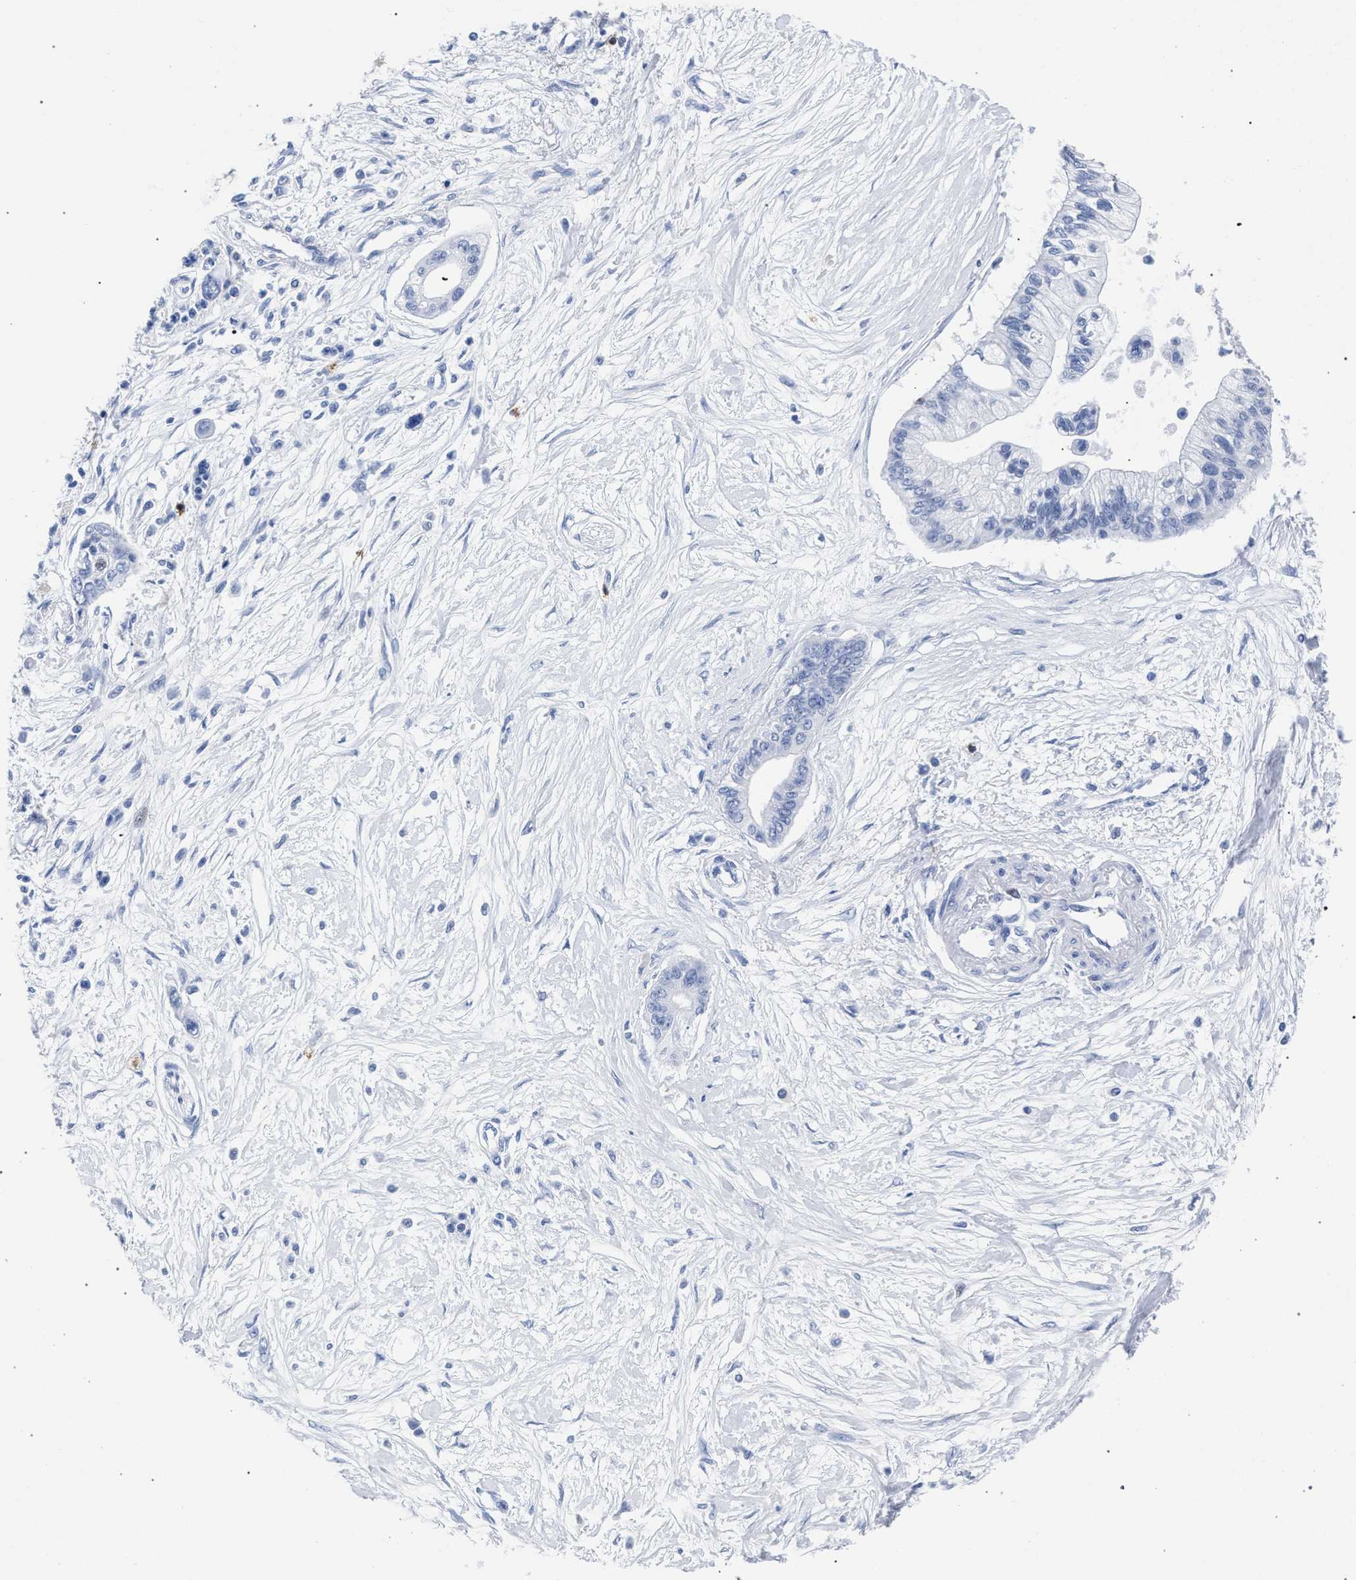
{"staining": {"intensity": "negative", "quantity": "none", "location": "none"}, "tissue": "pancreatic cancer", "cell_type": "Tumor cells", "image_type": "cancer", "snomed": [{"axis": "morphology", "description": "Adenocarcinoma, NOS"}, {"axis": "topography", "description": "Pancreas"}], "caption": "This is an immunohistochemistry (IHC) photomicrograph of human pancreatic cancer (adenocarcinoma). There is no staining in tumor cells.", "gene": "KLRK1", "patient": {"sex": "female", "age": 77}}